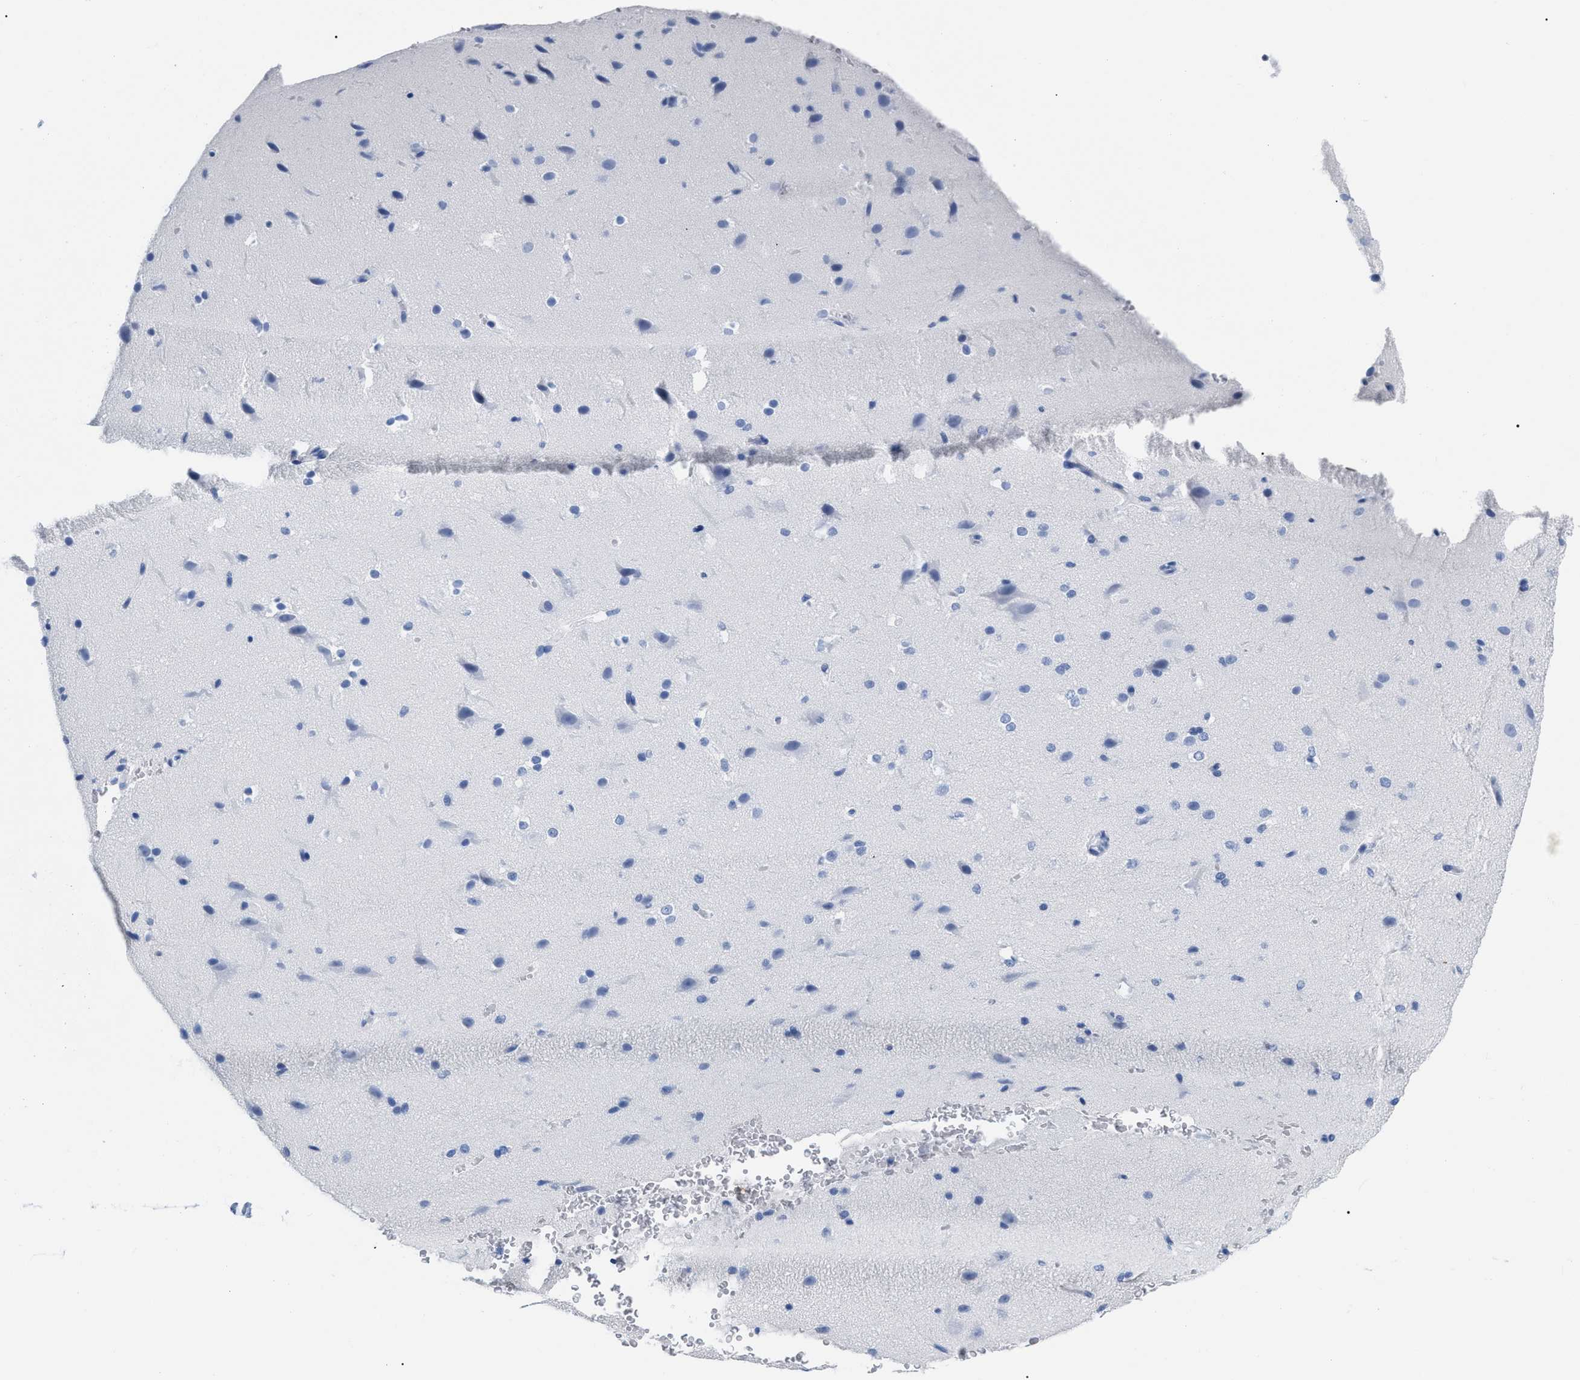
{"staining": {"intensity": "negative", "quantity": "none", "location": "none"}, "tissue": "cerebral cortex", "cell_type": "Endothelial cells", "image_type": "normal", "snomed": [{"axis": "morphology", "description": "Normal tissue, NOS"}, {"axis": "morphology", "description": "Developmental malformation"}, {"axis": "topography", "description": "Cerebral cortex"}], "caption": "Immunohistochemistry (IHC) histopathology image of benign human cerebral cortex stained for a protein (brown), which shows no staining in endothelial cells.", "gene": "CD5", "patient": {"sex": "female", "age": 30}}